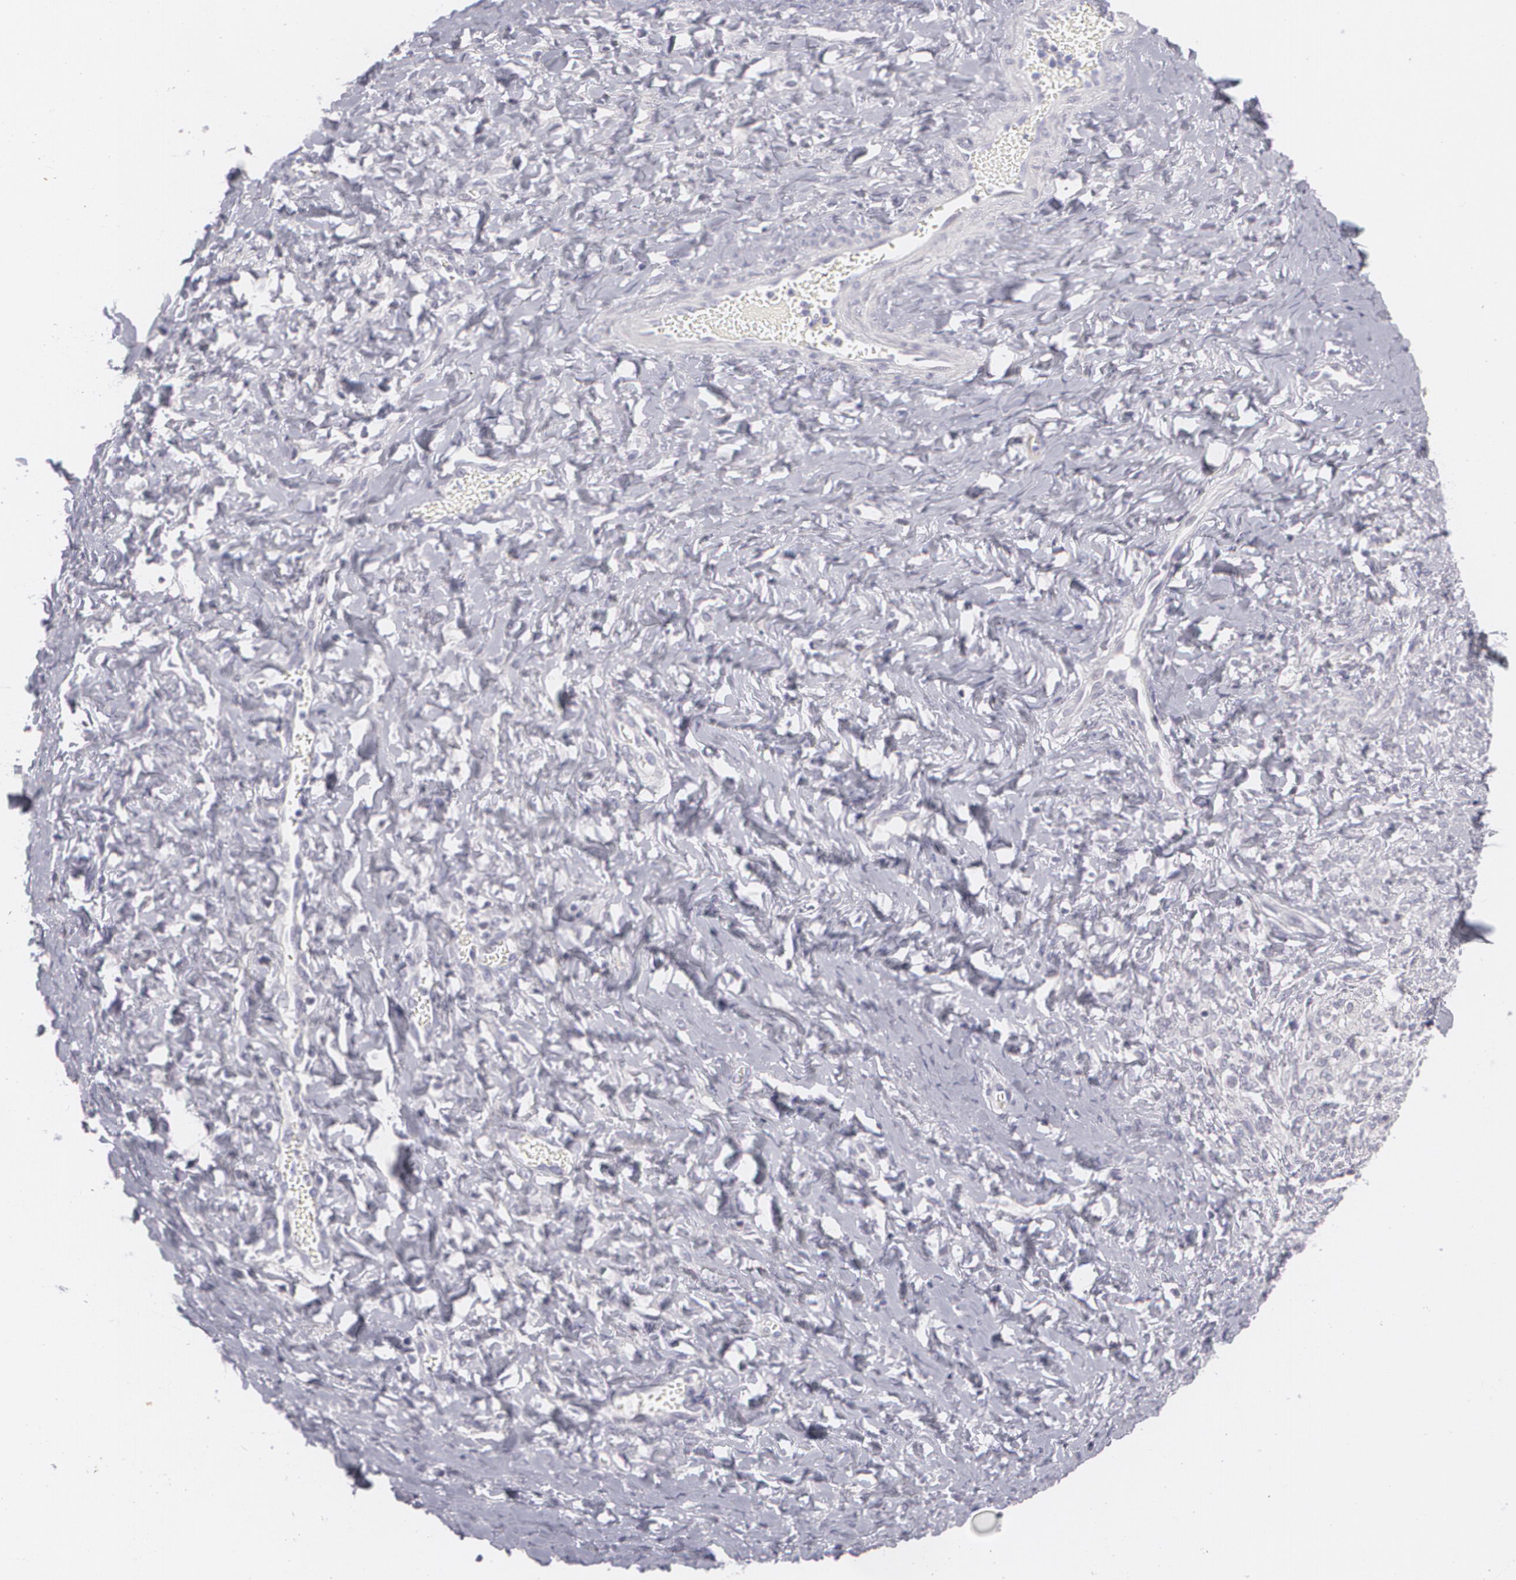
{"staining": {"intensity": "negative", "quantity": "none", "location": "none"}, "tissue": "smooth muscle", "cell_type": "Smooth muscle cells", "image_type": "normal", "snomed": [{"axis": "morphology", "description": "Normal tissue, NOS"}, {"axis": "topography", "description": "Uterus"}], "caption": "Smooth muscle stained for a protein using immunohistochemistry displays no positivity smooth muscle cells.", "gene": "MBNL3", "patient": {"sex": "female", "age": 56}}